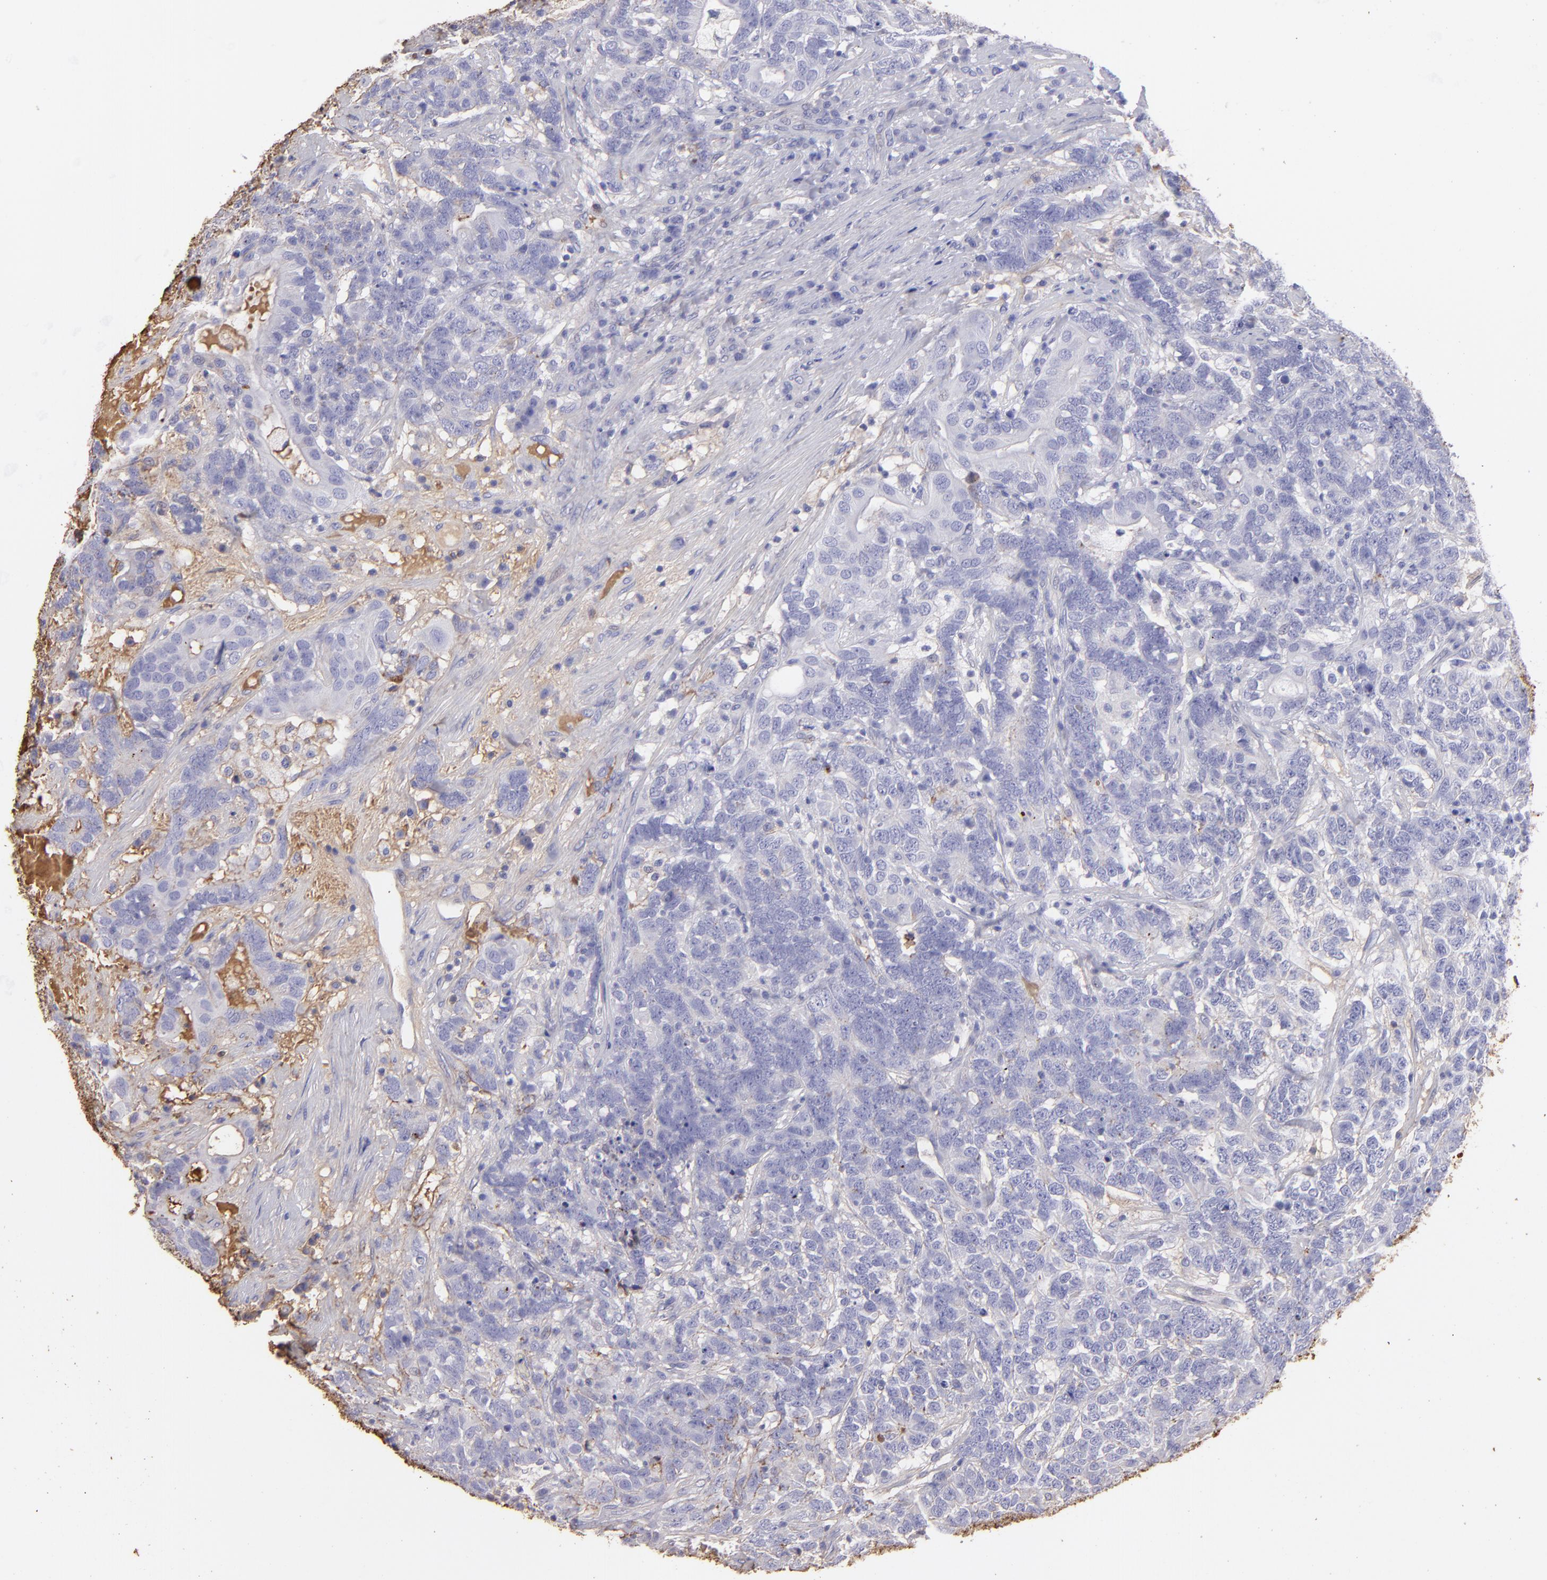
{"staining": {"intensity": "weak", "quantity": ">75%", "location": "cytoplasmic/membranous"}, "tissue": "testis cancer", "cell_type": "Tumor cells", "image_type": "cancer", "snomed": [{"axis": "morphology", "description": "Carcinoma, Embryonal, NOS"}, {"axis": "topography", "description": "Testis"}], "caption": "Weak cytoplasmic/membranous expression for a protein is seen in approximately >75% of tumor cells of testis cancer (embryonal carcinoma) using IHC.", "gene": "FGB", "patient": {"sex": "male", "age": 26}}